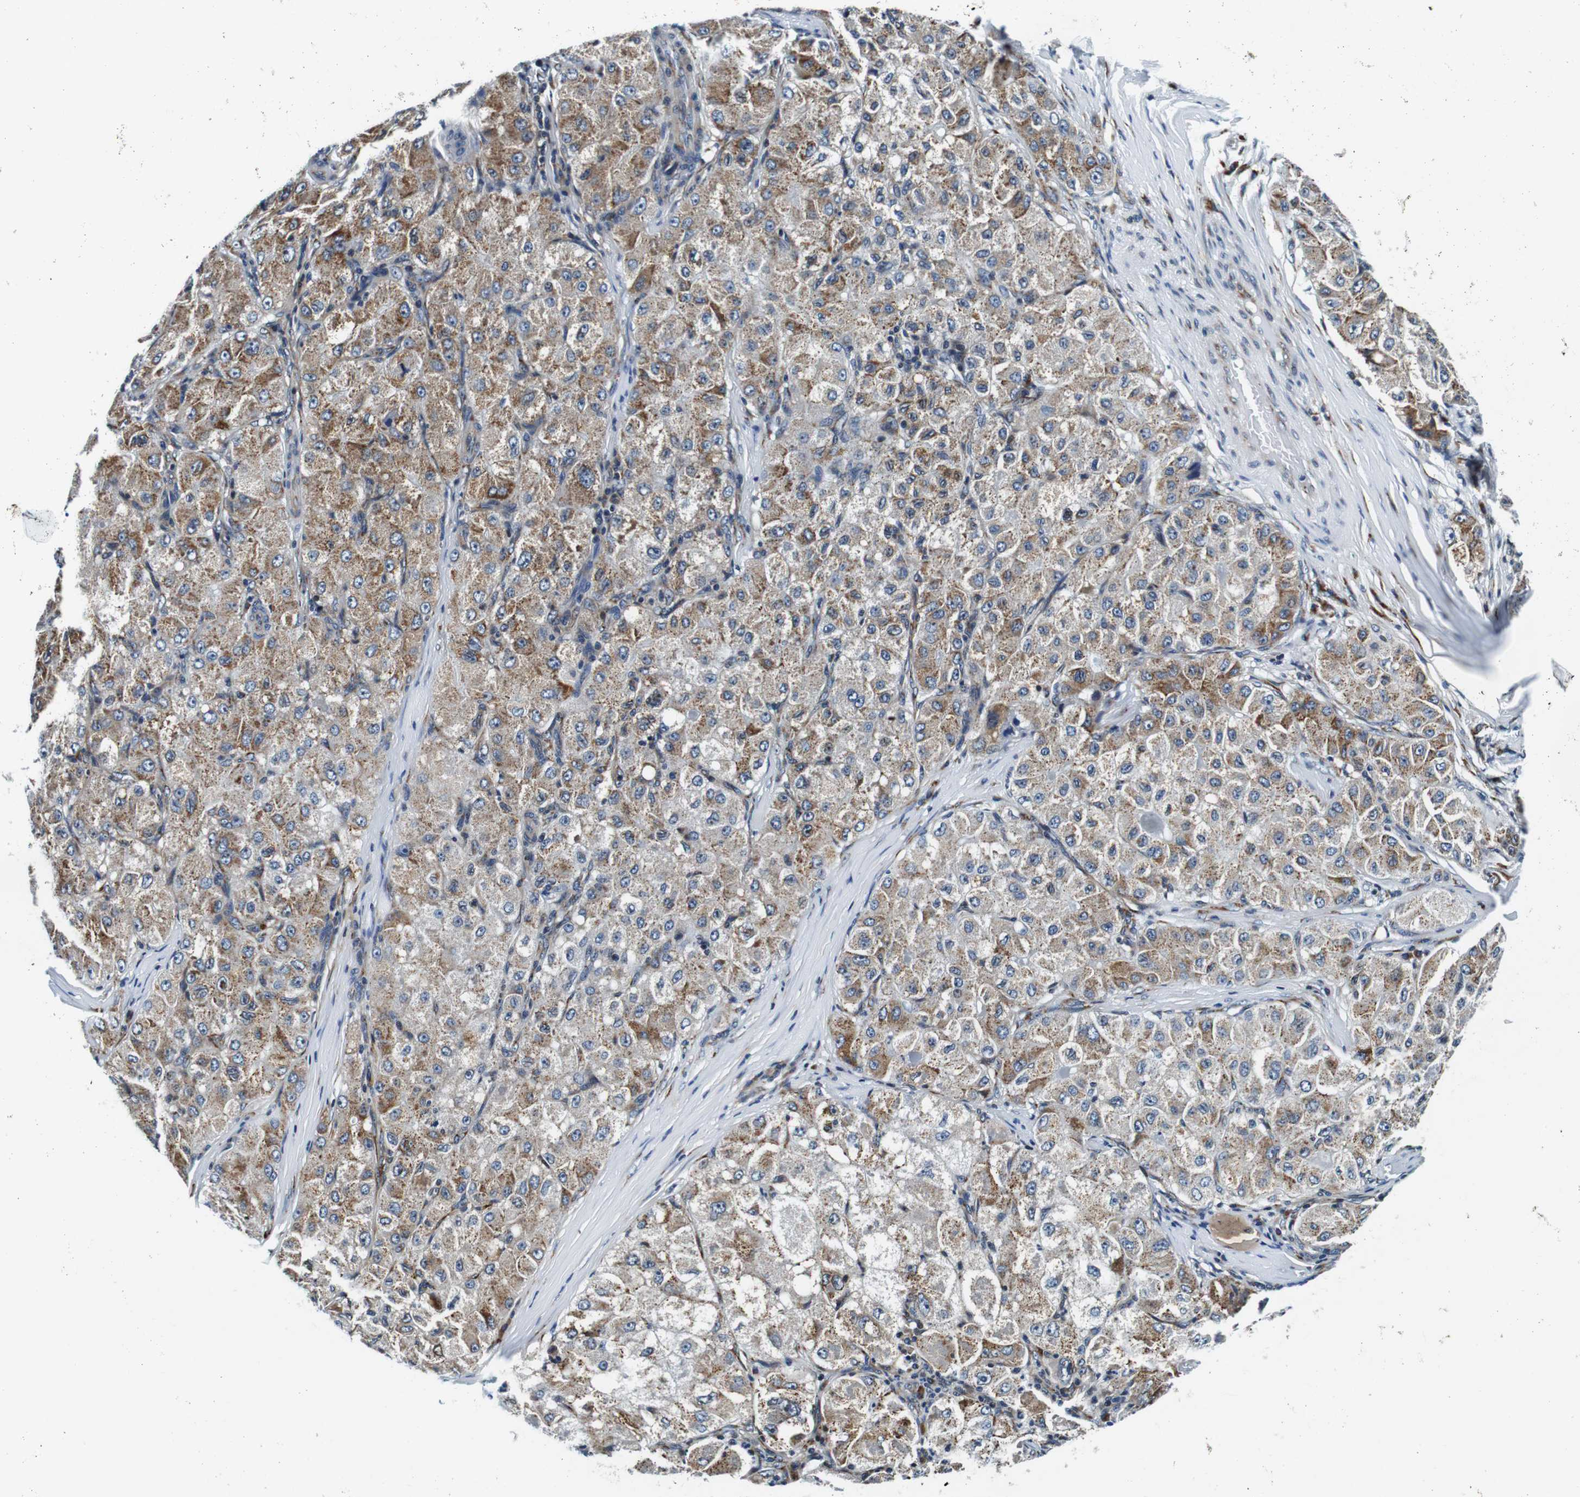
{"staining": {"intensity": "moderate", "quantity": ">75%", "location": "cytoplasmic/membranous"}, "tissue": "liver cancer", "cell_type": "Tumor cells", "image_type": "cancer", "snomed": [{"axis": "morphology", "description": "Carcinoma, Hepatocellular, NOS"}, {"axis": "topography", "description": "Liver"}], "caption": "This photomicrograph reveals immunohistochemistry staining of human hepatocellular carcinoma (liver), with medium moderate cytoplasmic/membranous positivity in about >75% of tumor cells.", "gene": "FAR2", "patient": {"sex": "male", "age": 80}}